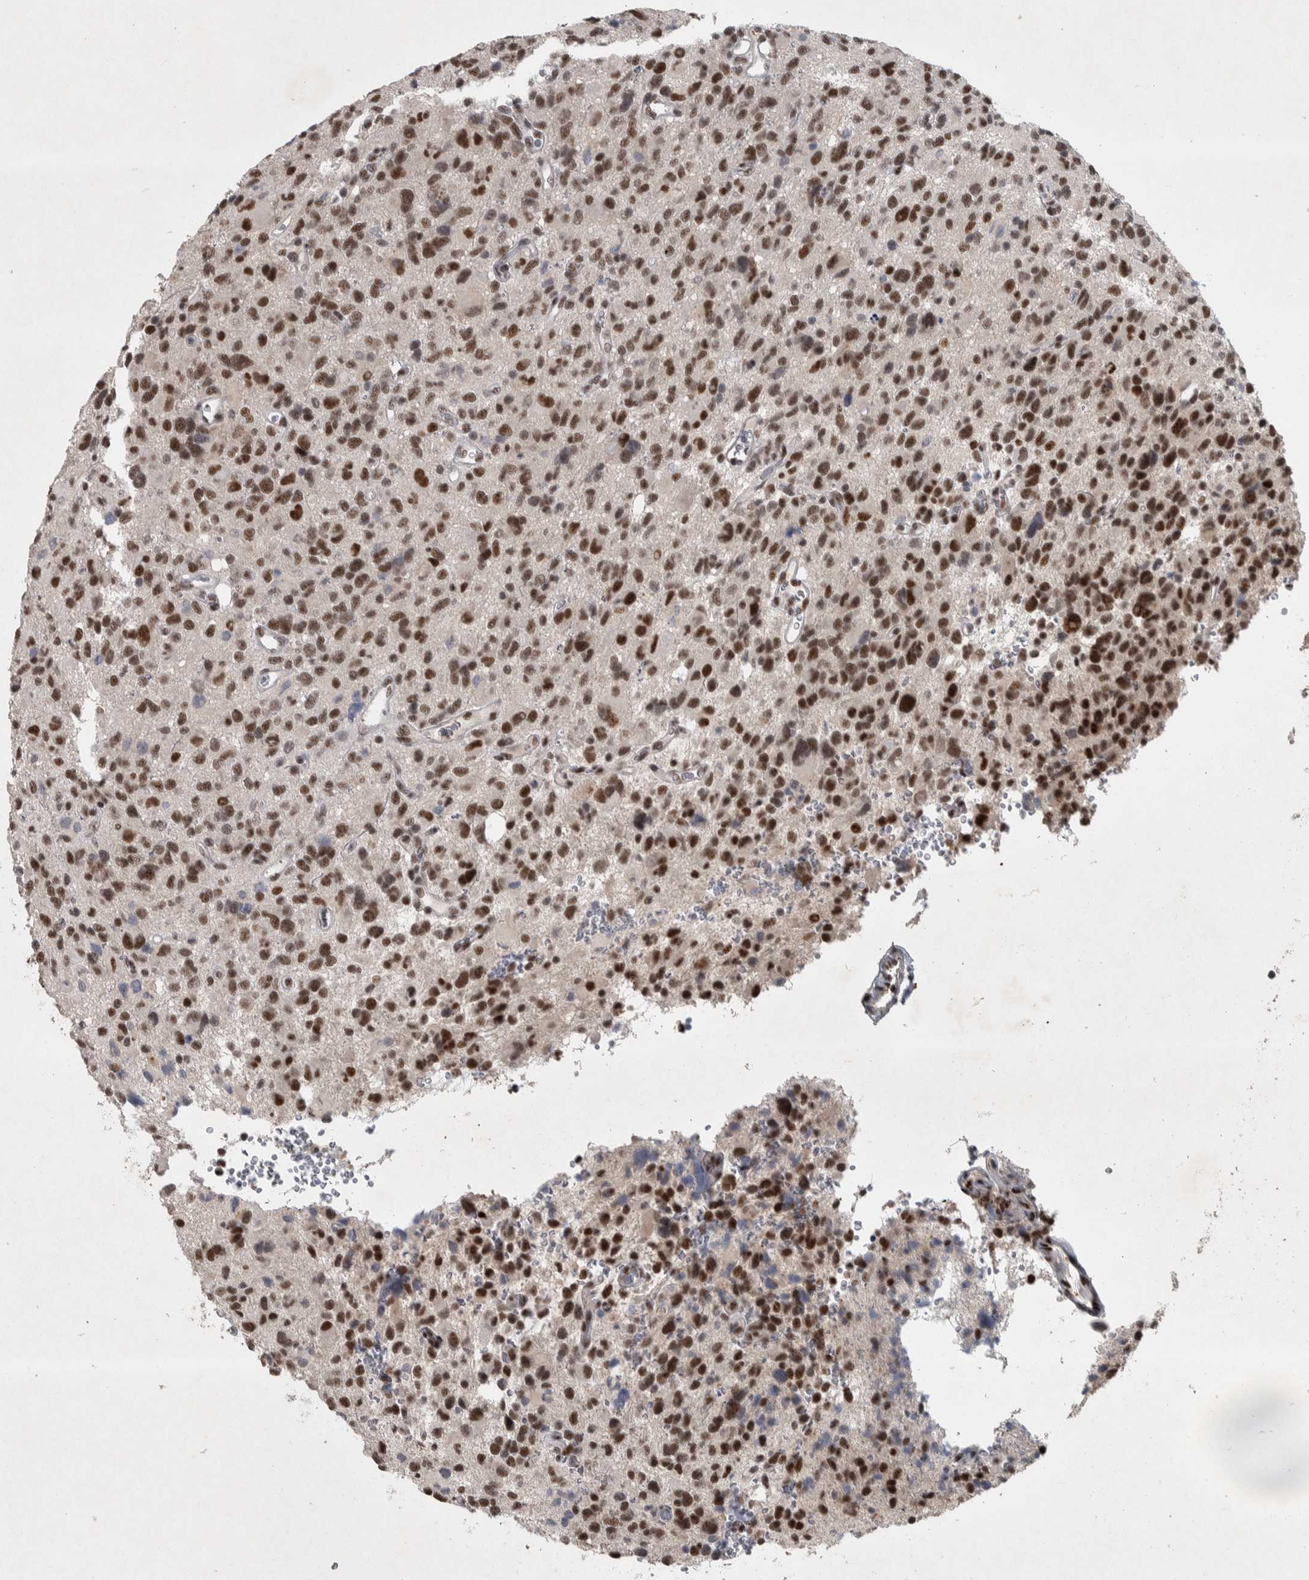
{"staining": {"intensity": "strong", "quantity": ">75%", "location": "nuclear"}, "tissue": "glioma", "cell_type": "Tumor cells", "image_type": "cancer", "snomed": [{"axis": "morphology", "description": "Glioma, malignant, High grade"}, {"axis": "topography", "description": "Brain"}], "caption": "Immunohistochemistry (IHC) micrograph of glioma stained for a protein (brown), which shows high levels of strong nuclear expression in approximately >75% of tumor cells.", "gene": "DDX42", "patient": {"sex": "male", "age": 48}}